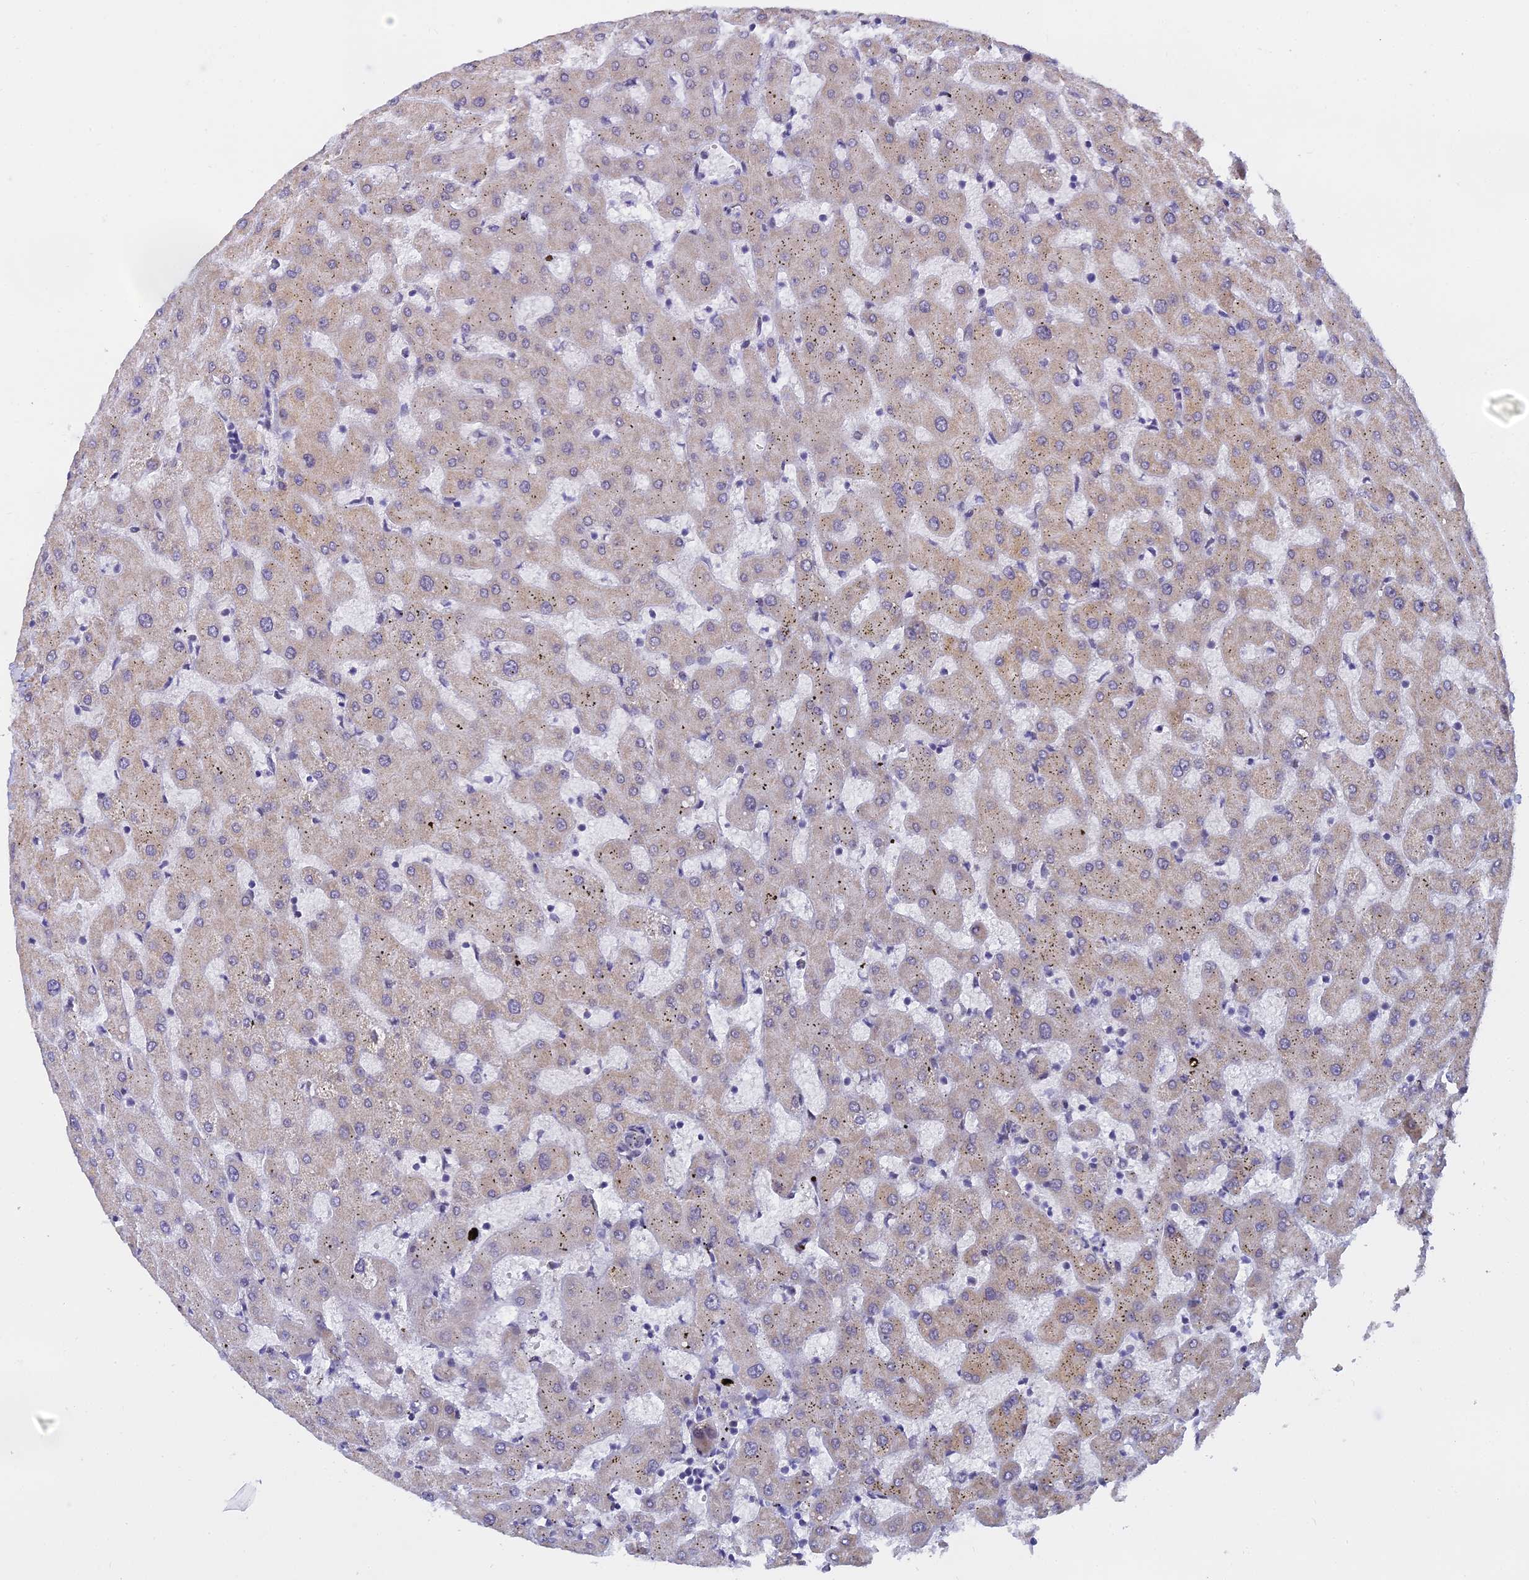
{"staining": {"intensity": "negative", "quantity": "none", "location": "none"}, "tissue": "liver", "cell_type": "Cholangiocytes", "image_type": "normal", "snomed": [{"axis": "morphology", "description": "Normal tissue, NOS"}, {"axis": "topography", "description": "Liver"}], "caption": "IHC photomicrograph of benign liver stained for a protein (brown), which displays no positivity in cholangiocytes.", "gene": "C2orf49", "patient": {"sex": "female", "age": 63}}